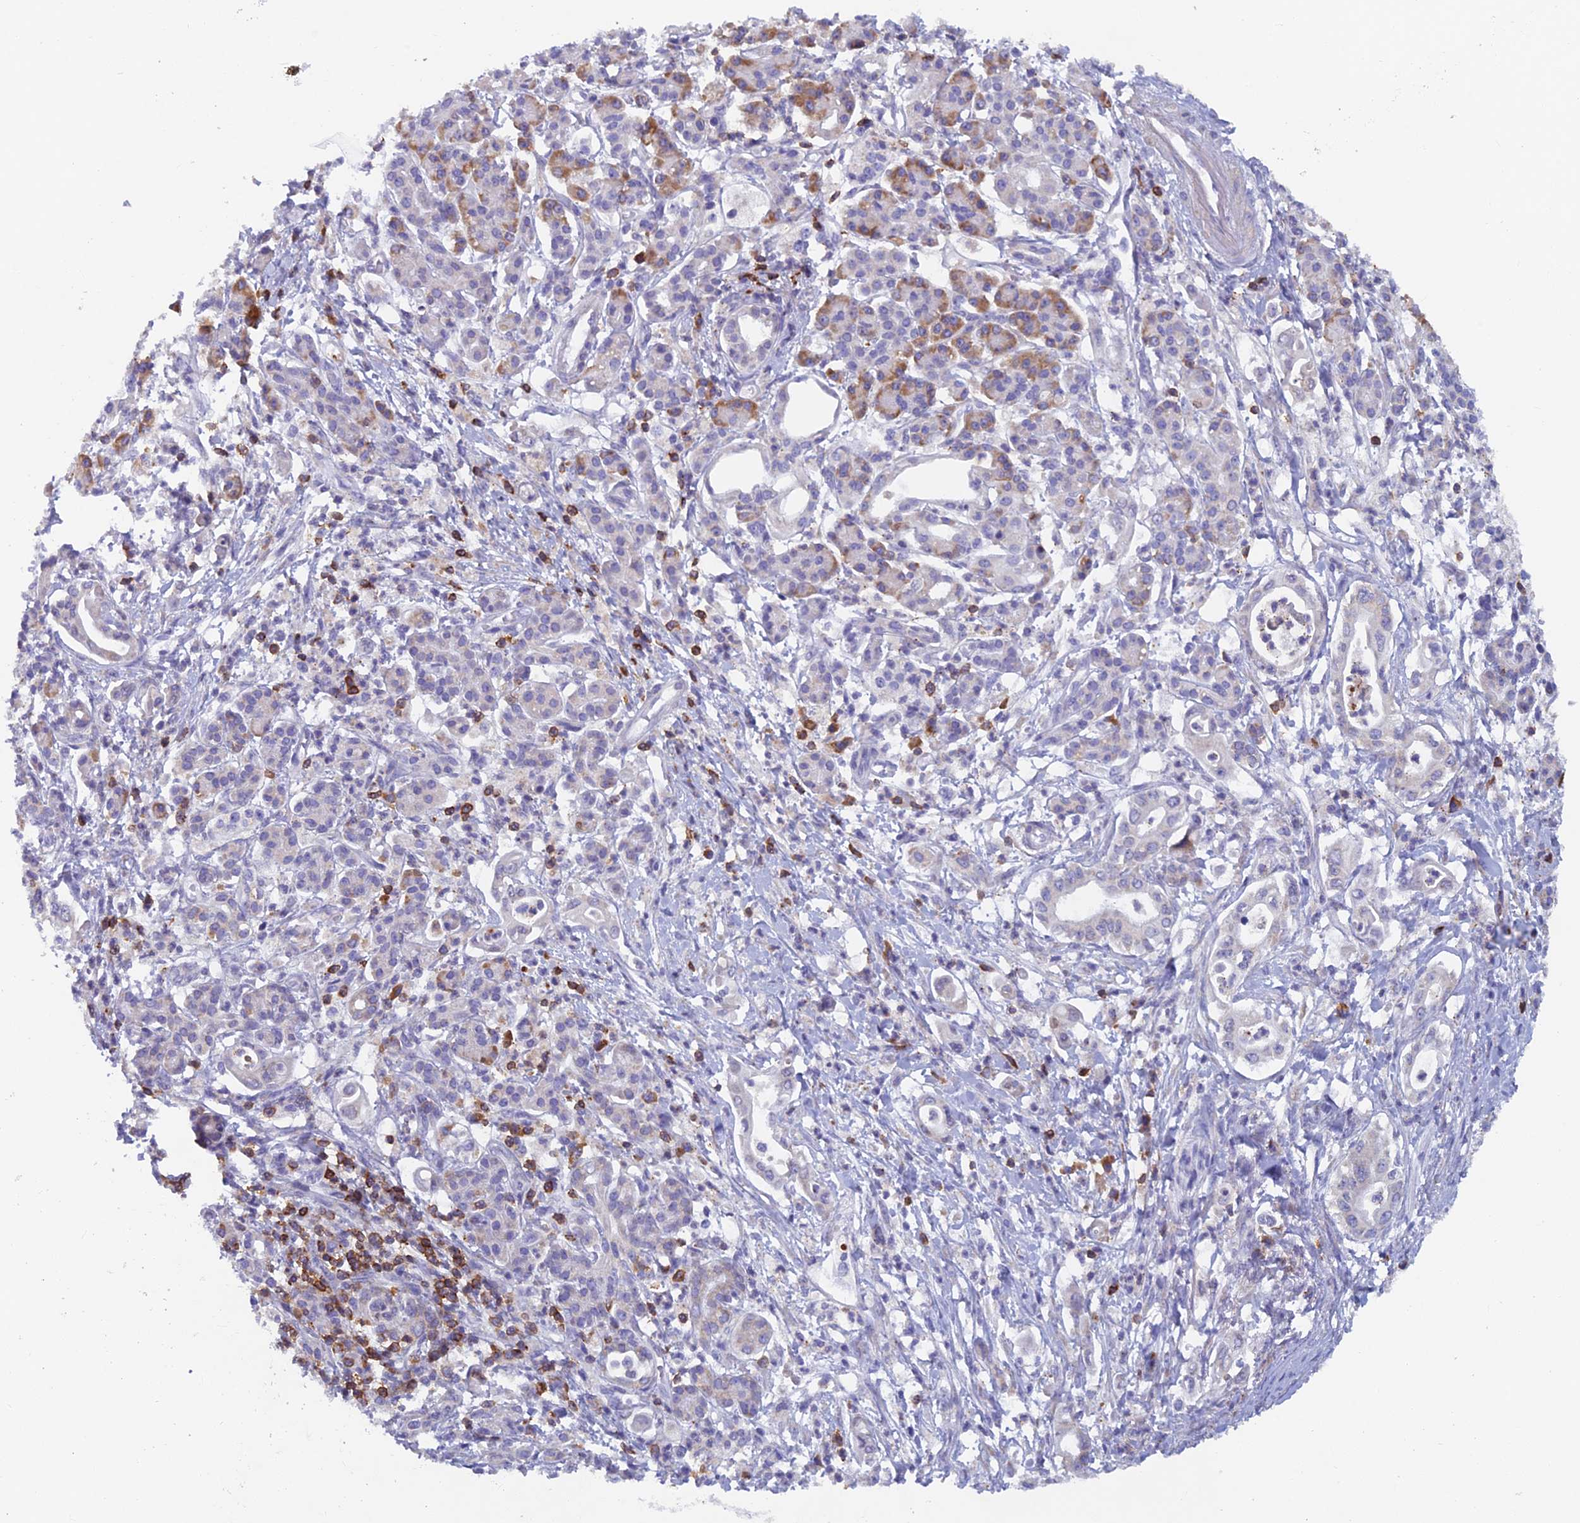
{"staining": {"intensity": "negative", "quantity": "none", "location": "none"}, "tissue": "pancreatic cancer", "cell_type": "Tumor cells", "image_type": "cancer", "snomed": [{"axis": "morphology", "description": "Adenocarcinoma, NOS"}, {"axis": "topography", "description": "Pancreas"}], "caption": "A high-resolution micrograph shows immunohistochemistry staining of pancreatic cancer (adenocarcinoma), which demonstrates no significant expression in tumor cells.", "gene": "ABI3BP", "patient": {"sex": "female", "age": 77}}